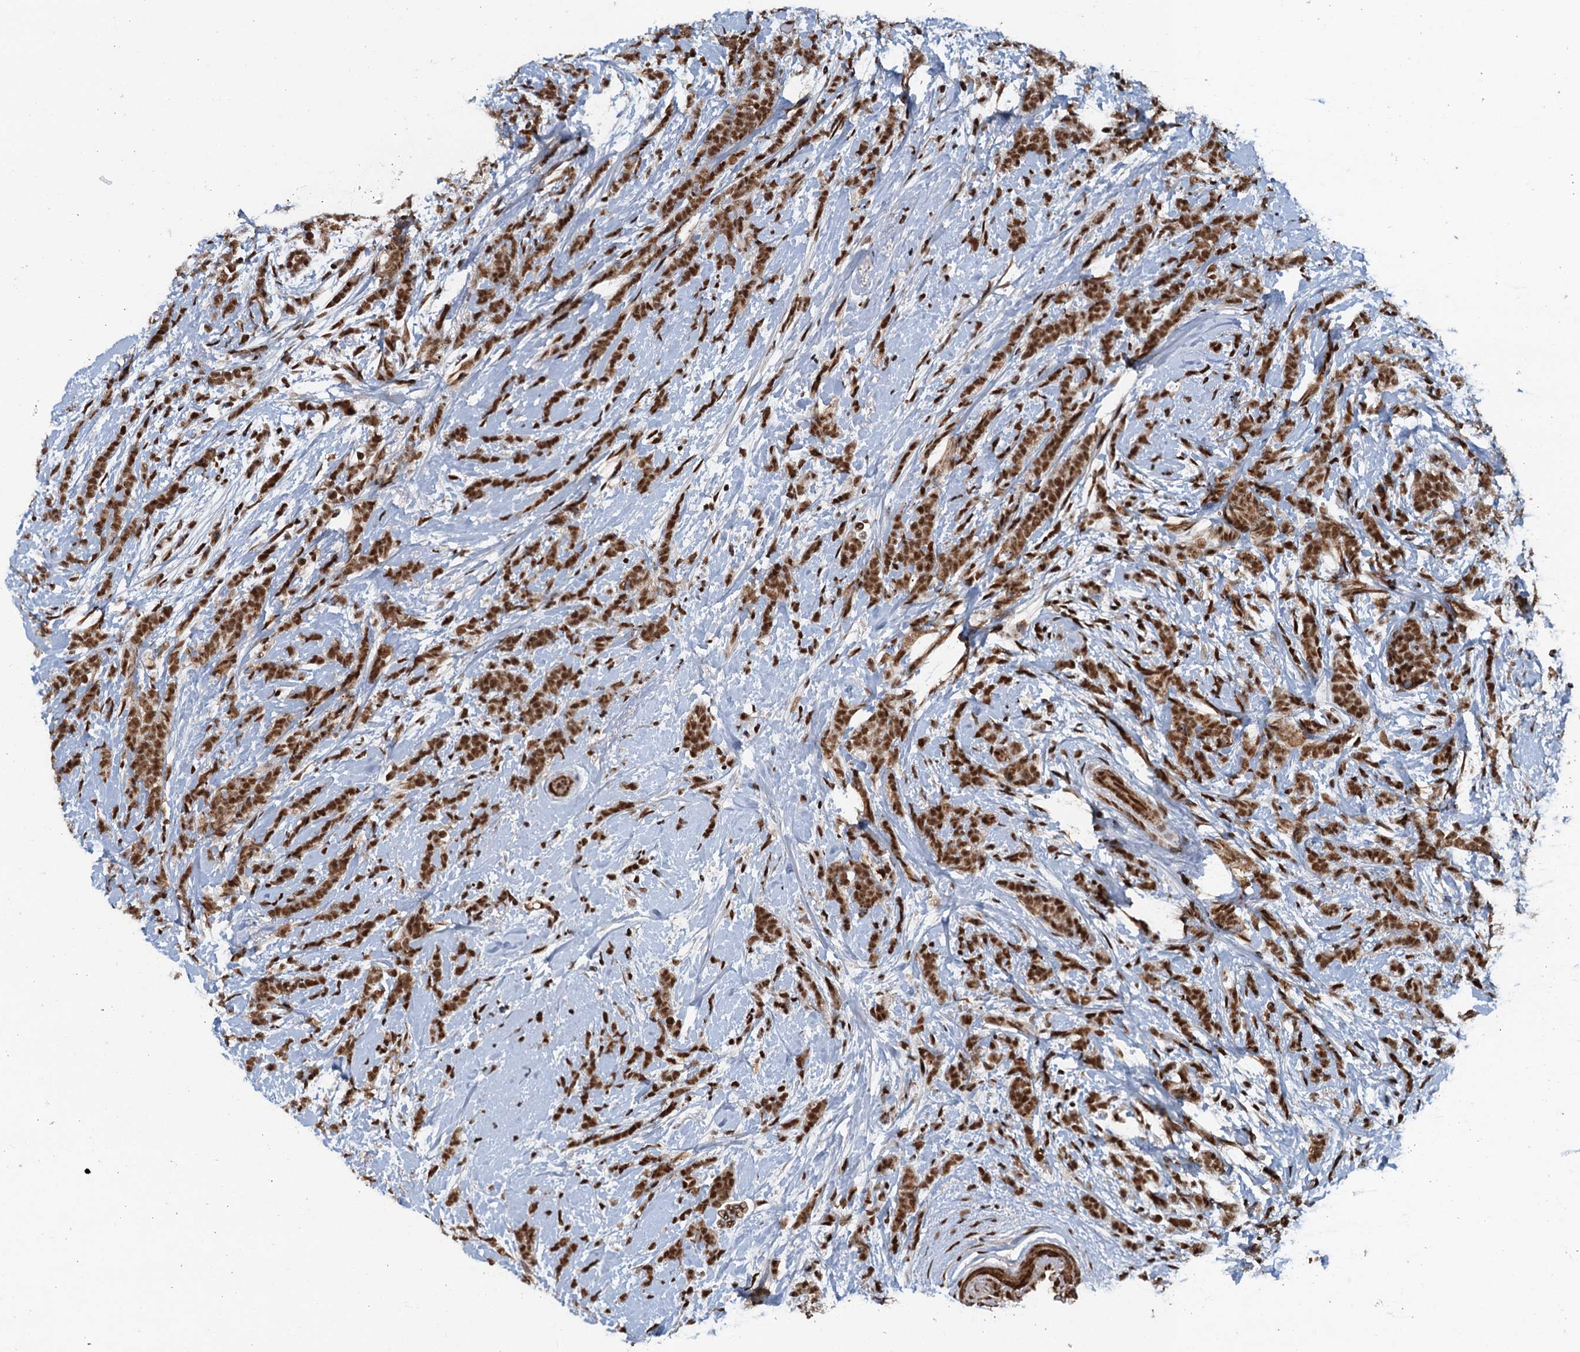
{"staining": {"intensity": "strong", "quantity": ">75%", "location": "nuclear"}, "tissue": "breast cancer", "cell_type": "Tumor cells", "image_type": "cancer", "snomed": [{"axis": "morphology", "description": "Lobular carcinoma"}, {"axis": "topography", "description": "Breast"}], "caption": "Tumor cells reveal high levels of strong nuclear positivity in approximately >75% of cells in human breast lobular carcinoma.", "gene": "ZC3H18", "patient": {"sex": "female", "age": 58}}